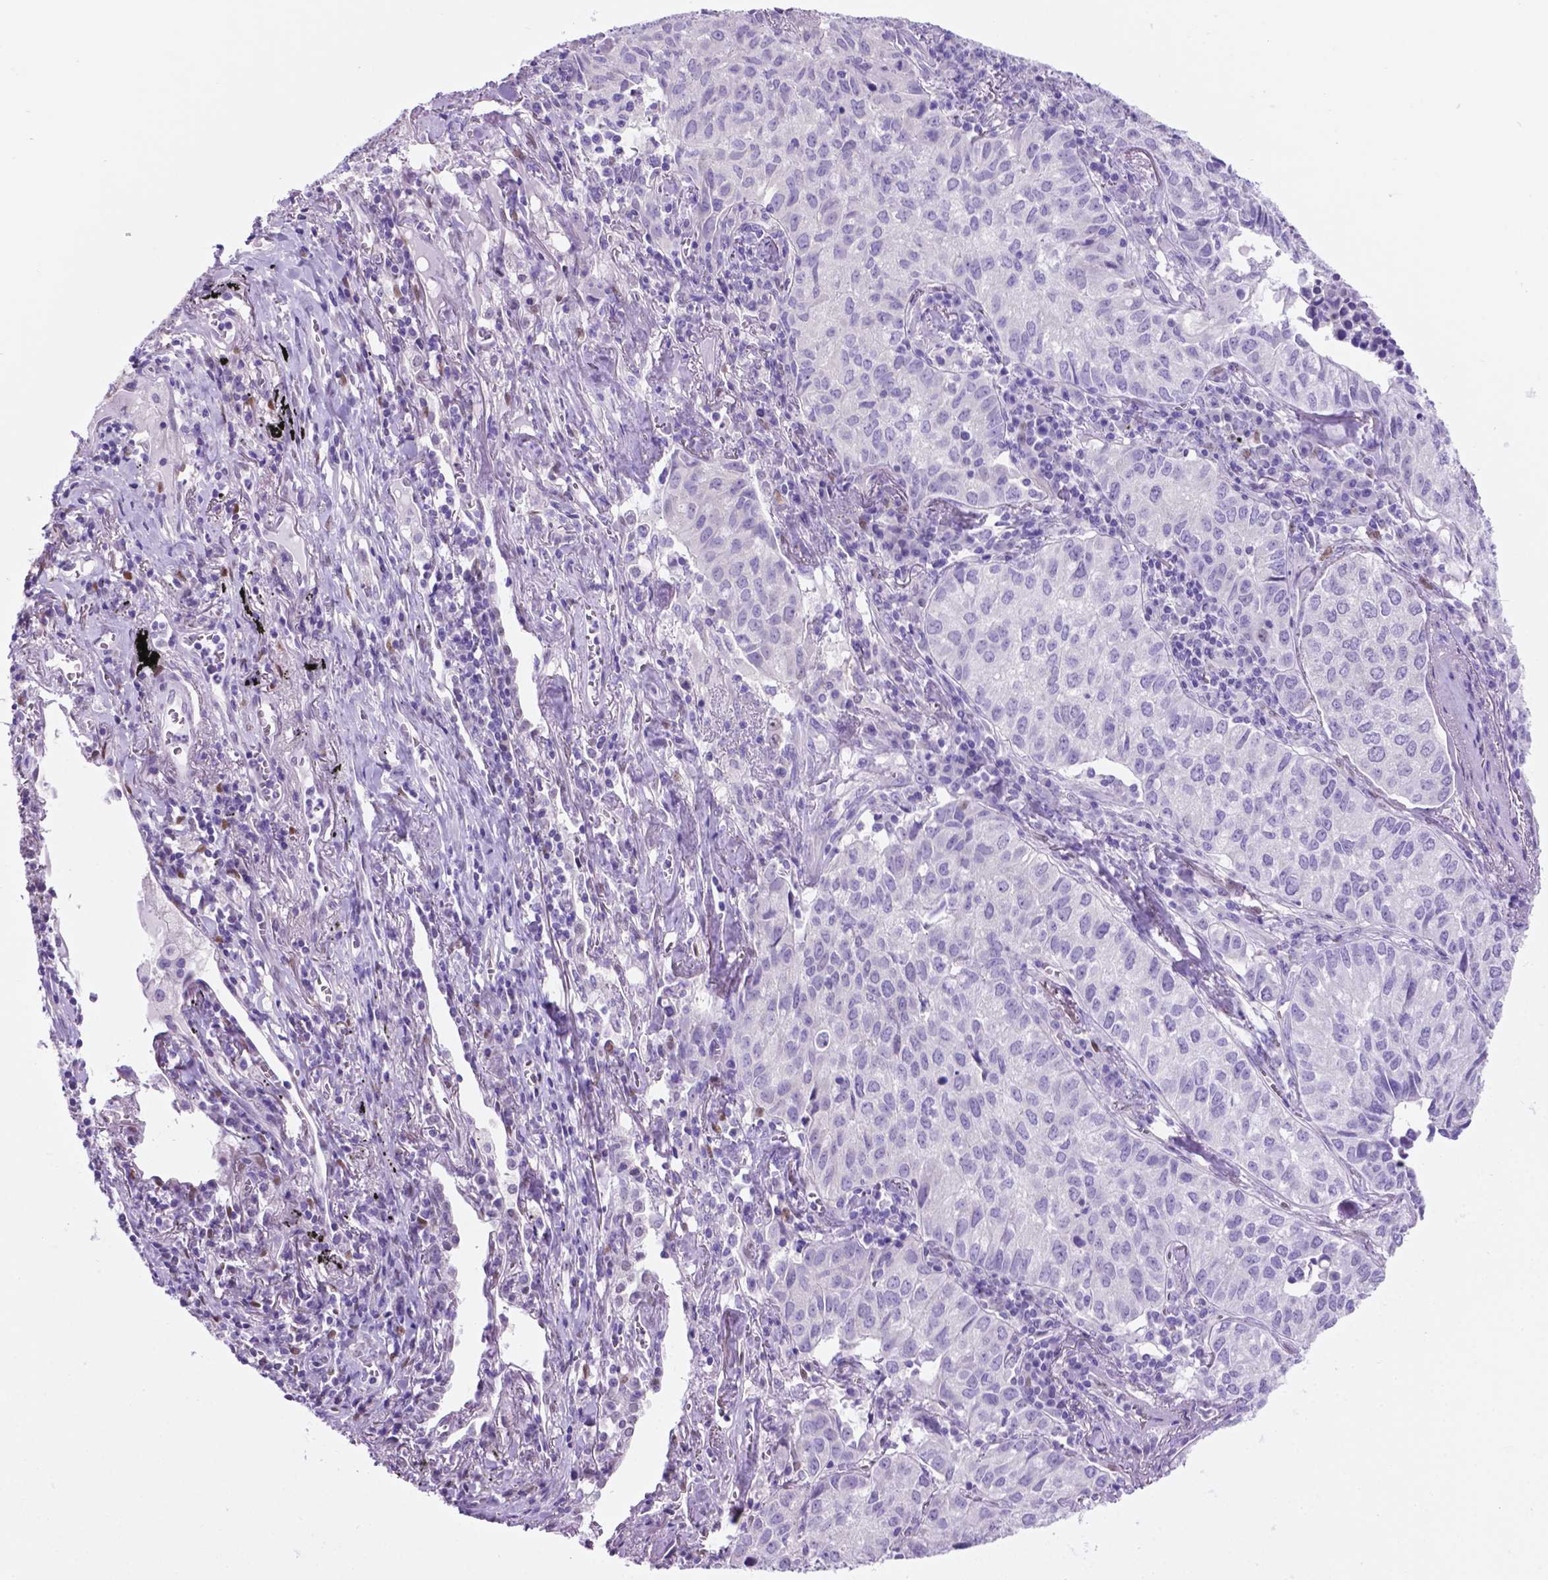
{"staining": {"intensity": "negative", "quantity": "none", "location": "none"}, "tissue": "lung cancer", "cell_type": "Tumor cells", "image_type": "cancer", "snomed": [{"axis": "morphology", "description": "Adenocarcinoma, NOS"}, {"axis": "topography", "description": "Lung"}], "caption": "Immunohistochemistry (IHC) micrograph of neoplastic tissue: adenocarcinoma (lung) stained with DAB shows no significant protein positivity in tumor cells.", "gene": "TMEM210", "patient": {"sex": "female", "age": 50}}